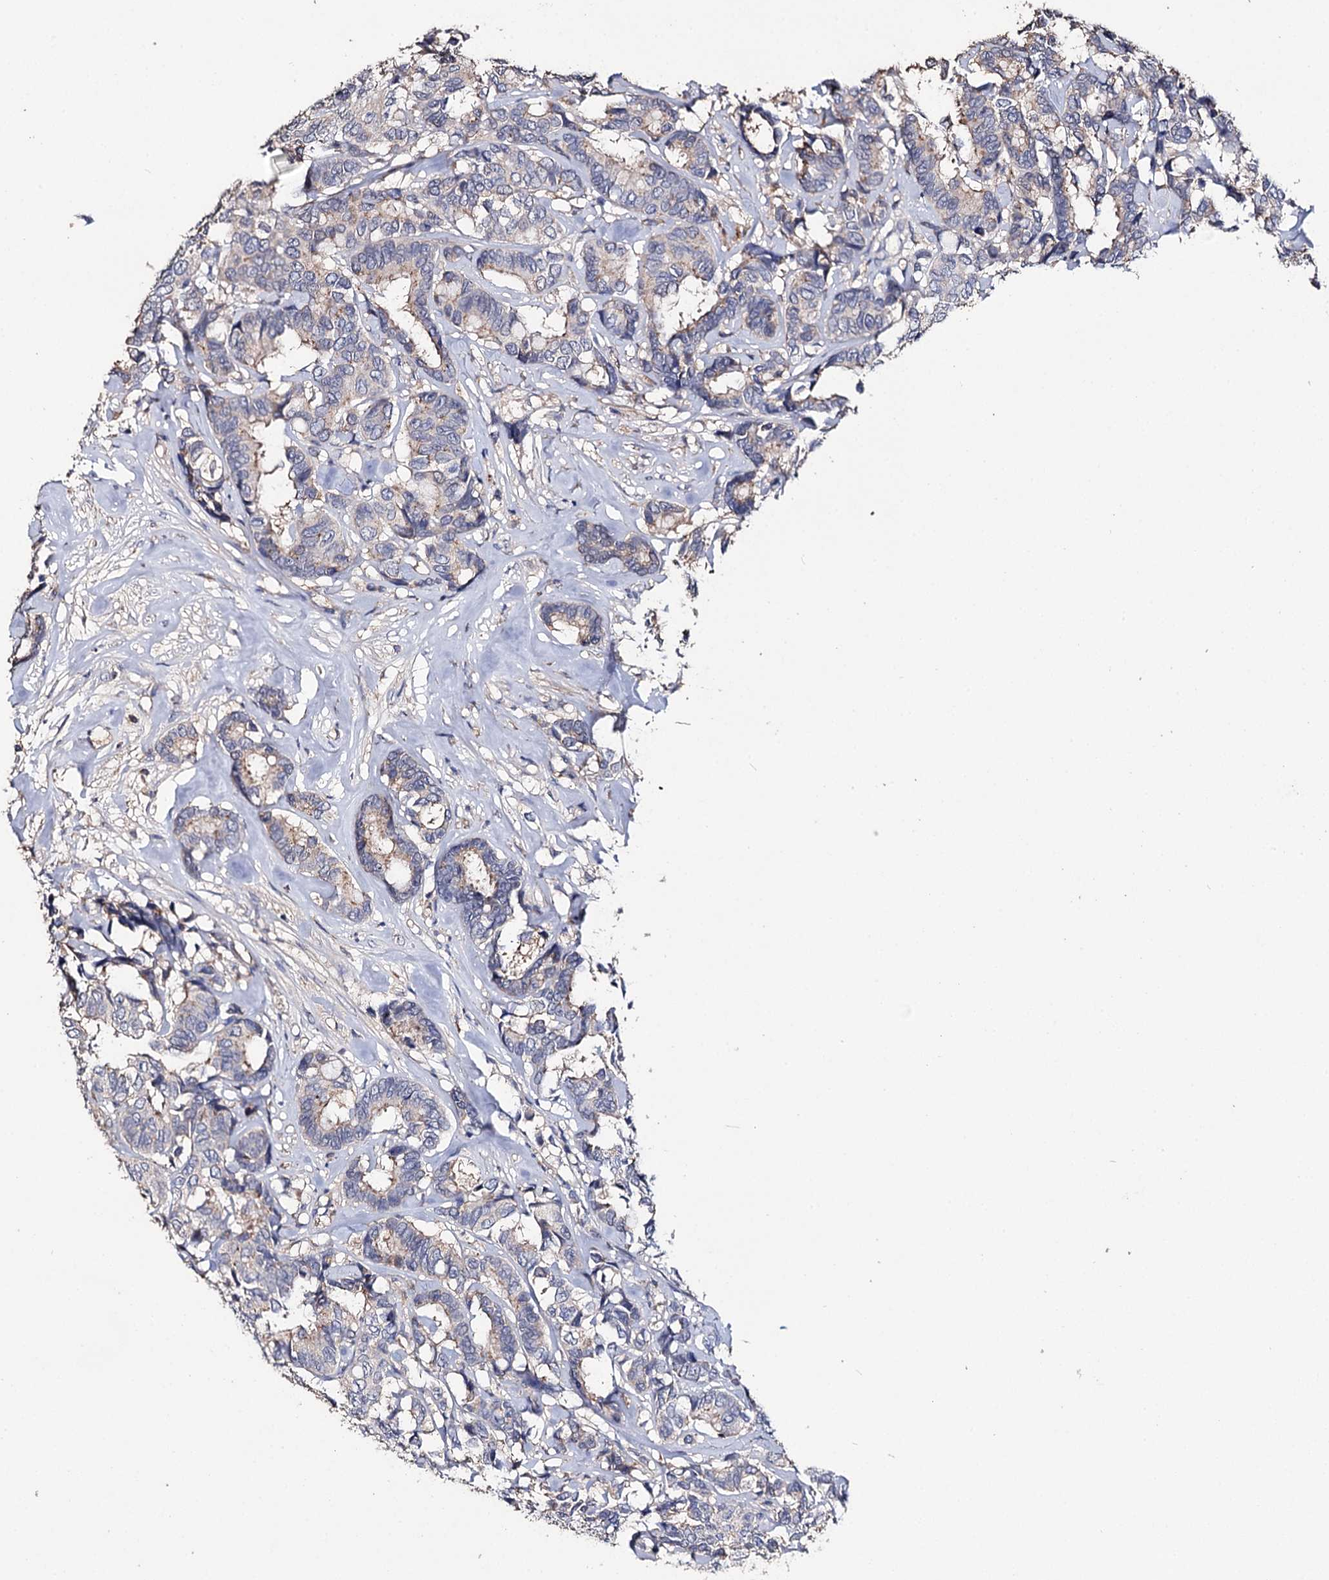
{"staining": {"intensity": "weak", "quantity": "<25%", "location": "cytoplasmic/membranous"}, "tissue": "breast cancer", "cell_type": "Tumor cells", "image_type": "cancer", "snomed": [{"axis": "morphology", "description": "Duct carcinoma"}, {"axis": "topography", "description": "Breast"}], "caption": "Invasive ductal carcinoma (breast) was stained to show a protein in brown. There is no significant staining in tumor cells.", "gene": "DNAH6", "patient": {"sex": "female", "age": 87}}